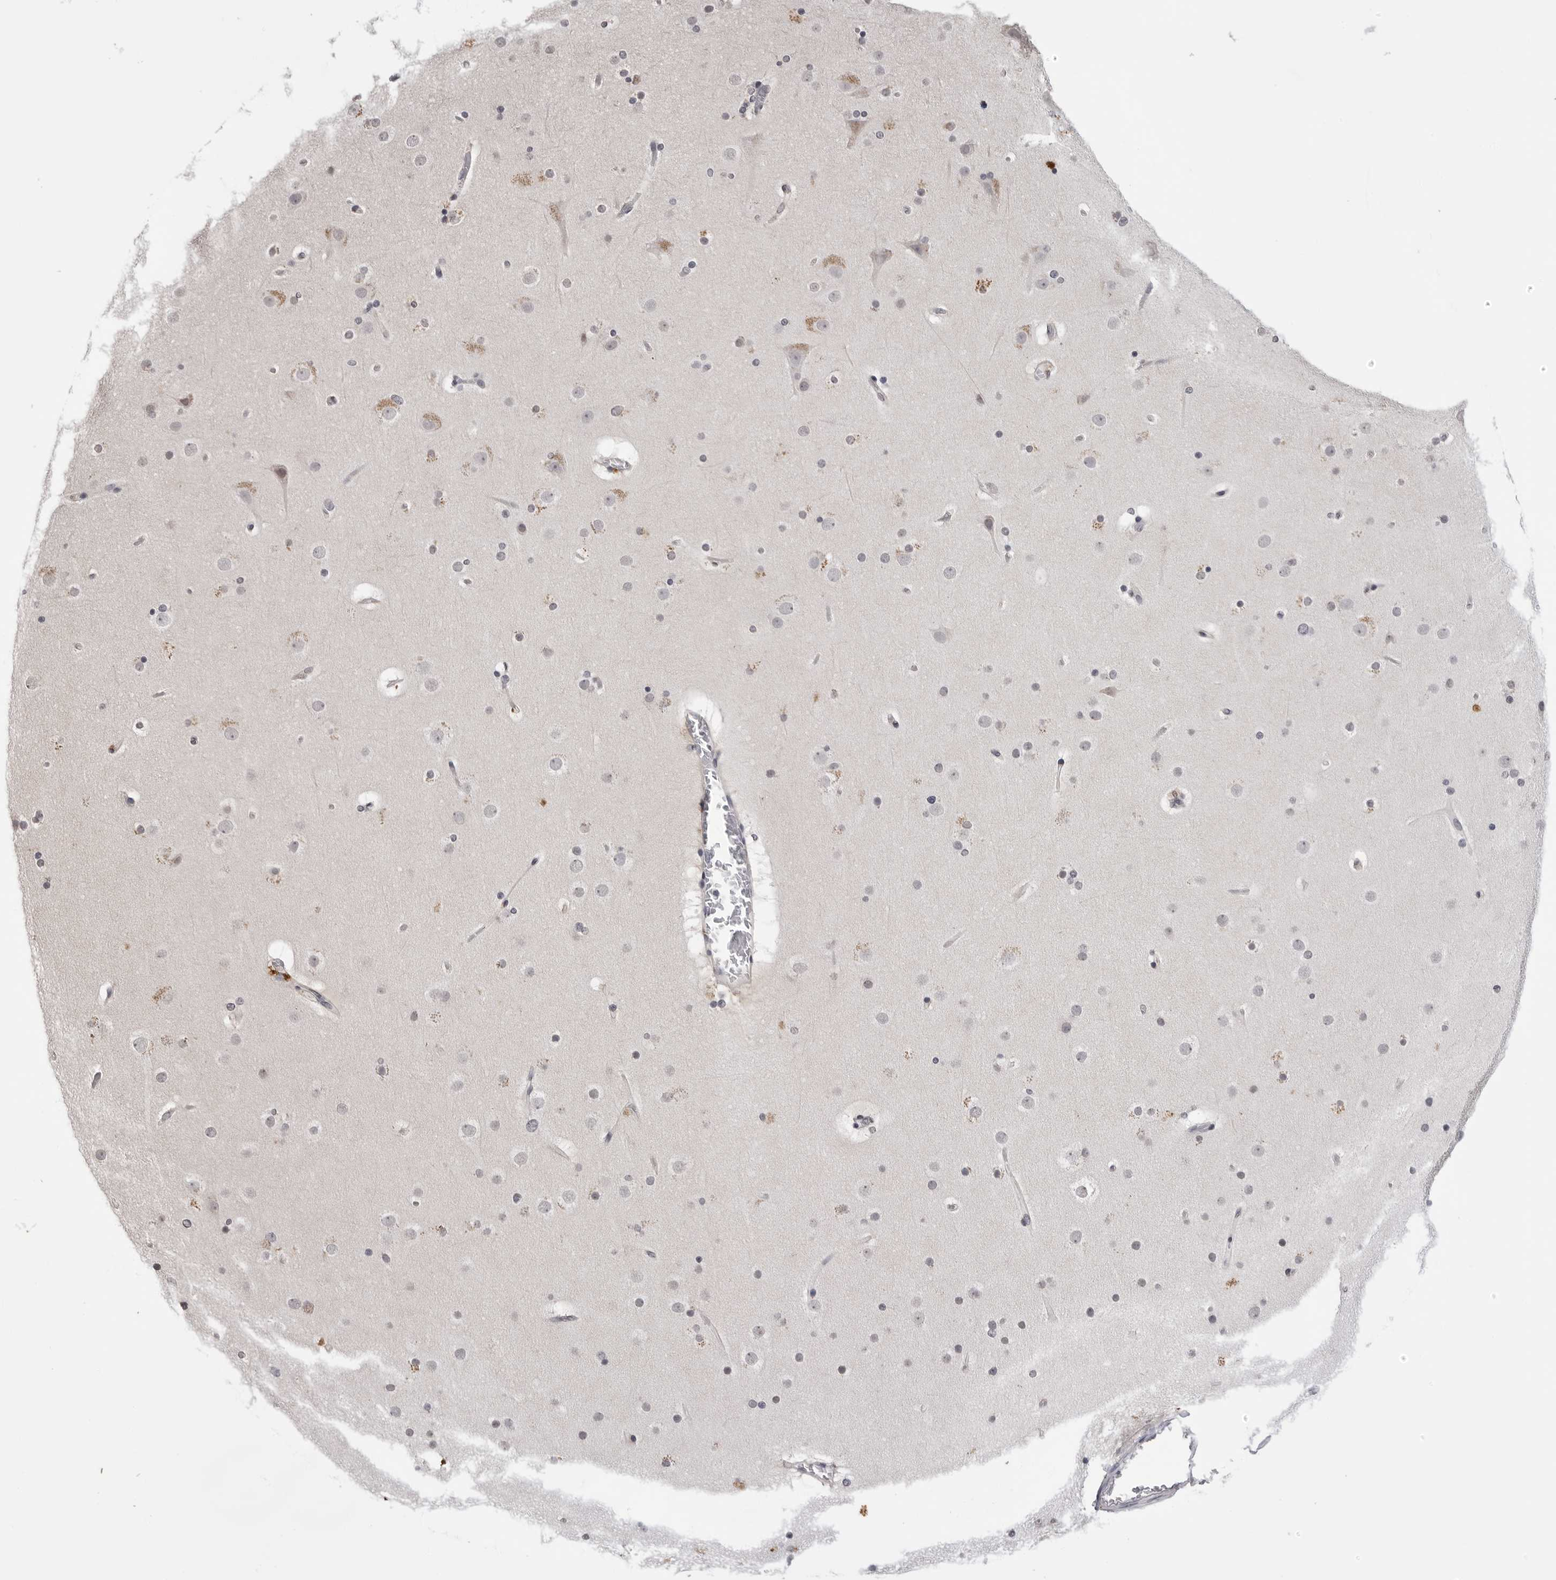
{"staining": {"intensity": "weak", "quantity": "25%-75%", "location": "nuclear"}, "tissue": "cerebral cortex", "cell_type": "Endothelial cells", "image_type": "normal", "snomed": [{"axis": "morphology", "description": "Normal tissue, NOS"}, {"axis": "topography", "description": "Cerebral cortex"}], "caption": "Brown immunohistochemical staining in normal cerebral cortex reveals weak nuclear expression in approximately 25%-75% of endothelial cells. (IHC, brightfield microscopy, high magnification).", "gene": "CDK20", "patient": {"sex": "male", "age": 57}}